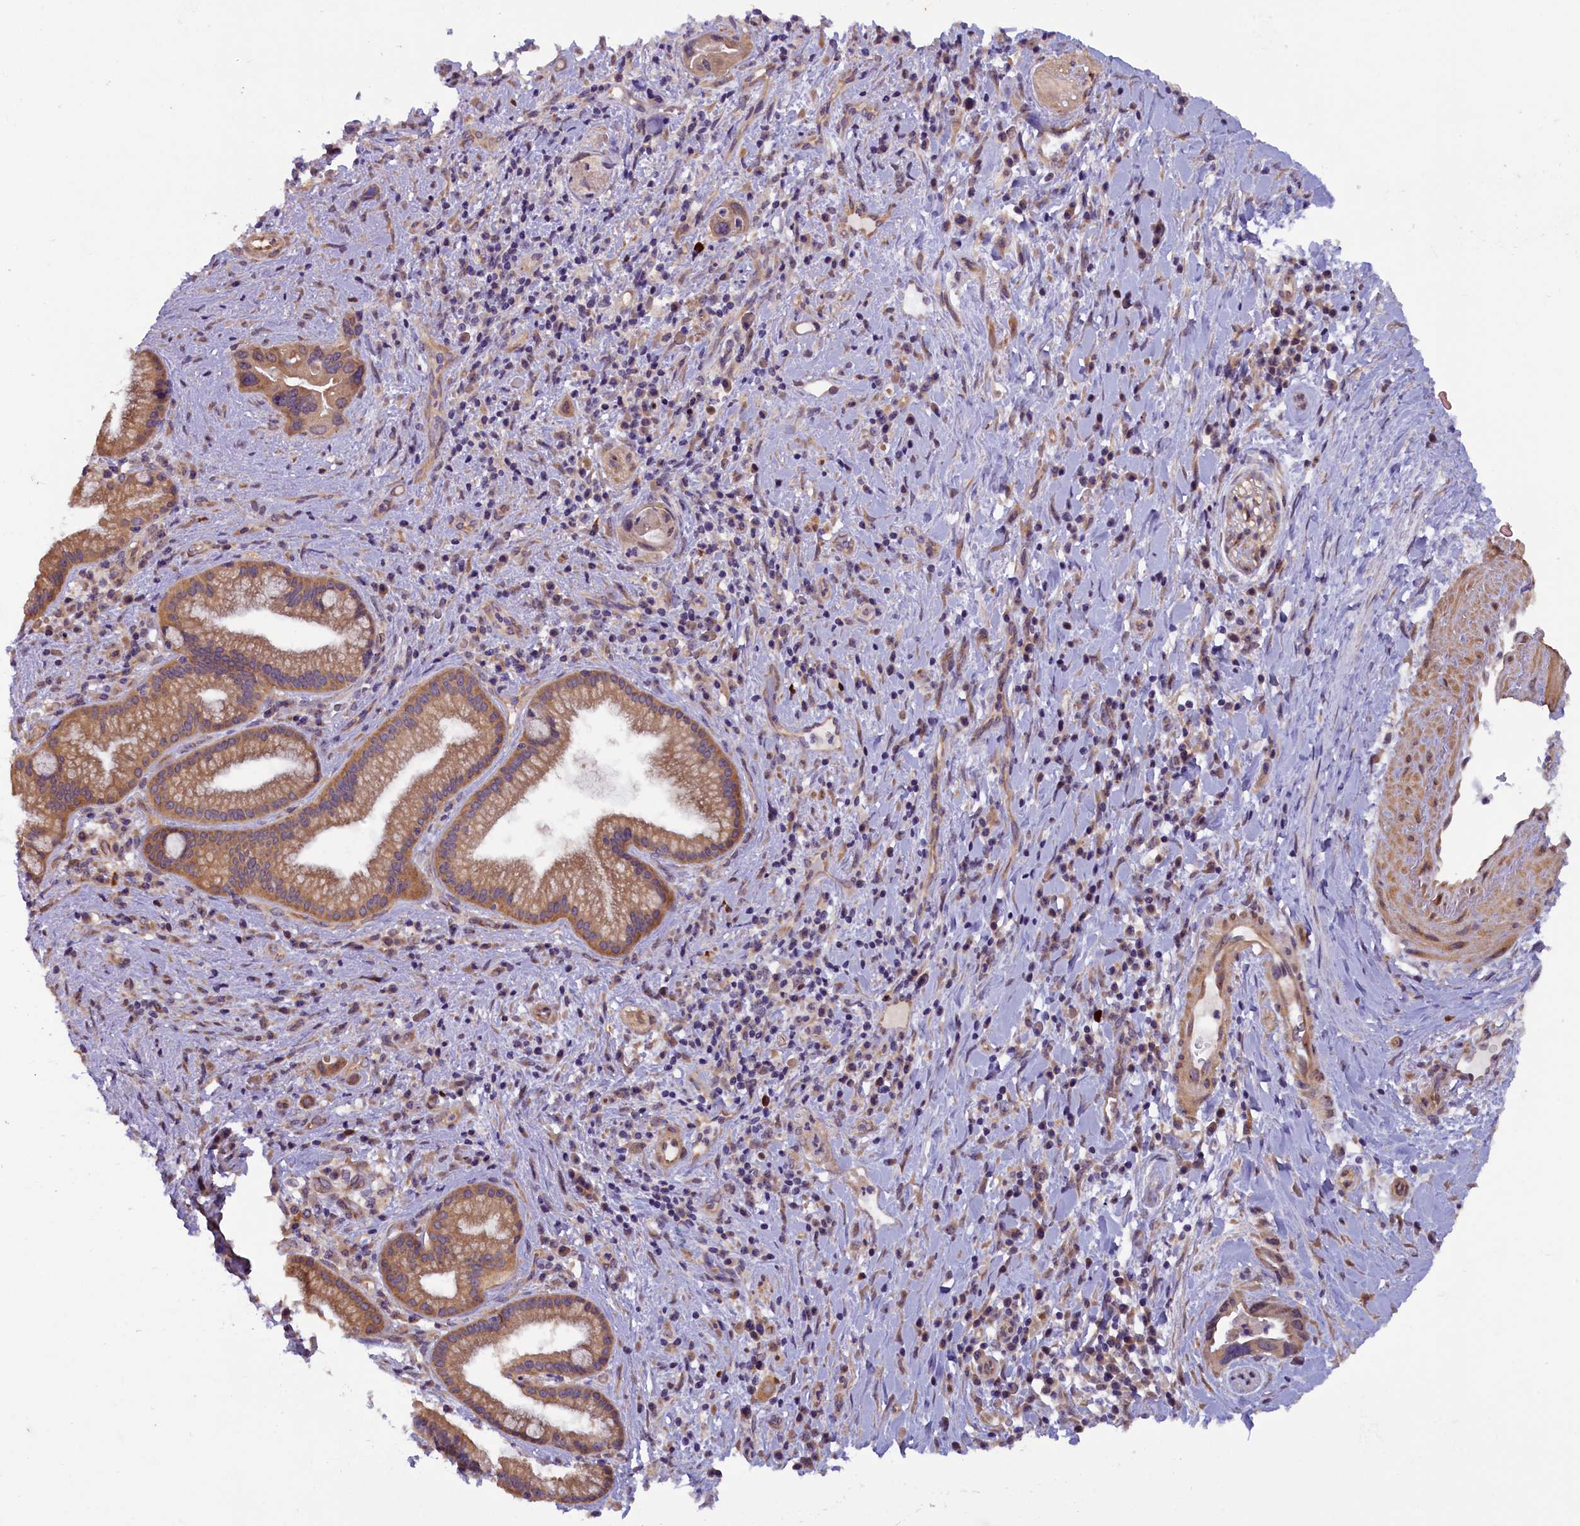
{"staining": {"intensity": "moderate", "quantity": ">75%", "location": "cytoplasmic/membranous"}, "tissue": "pancreatic cancer", "cell_type": "Tumor cells", "image_type": "cancer", "snomed": [{"axis": "morphology", "description": "Adenocarcinoma, NOS"}, {"axis": "topography", "description": "Pancreas"}], "caption": "Immunohistochemistry (IHC) of adenocarcinoma (pancreatic) shows medium levels of moderate cytoplasmic/membranous expression in approximately >75% of tumor cells.", "gene": "CCDC9B", "patient": {"sex": "female", "age": 77}}